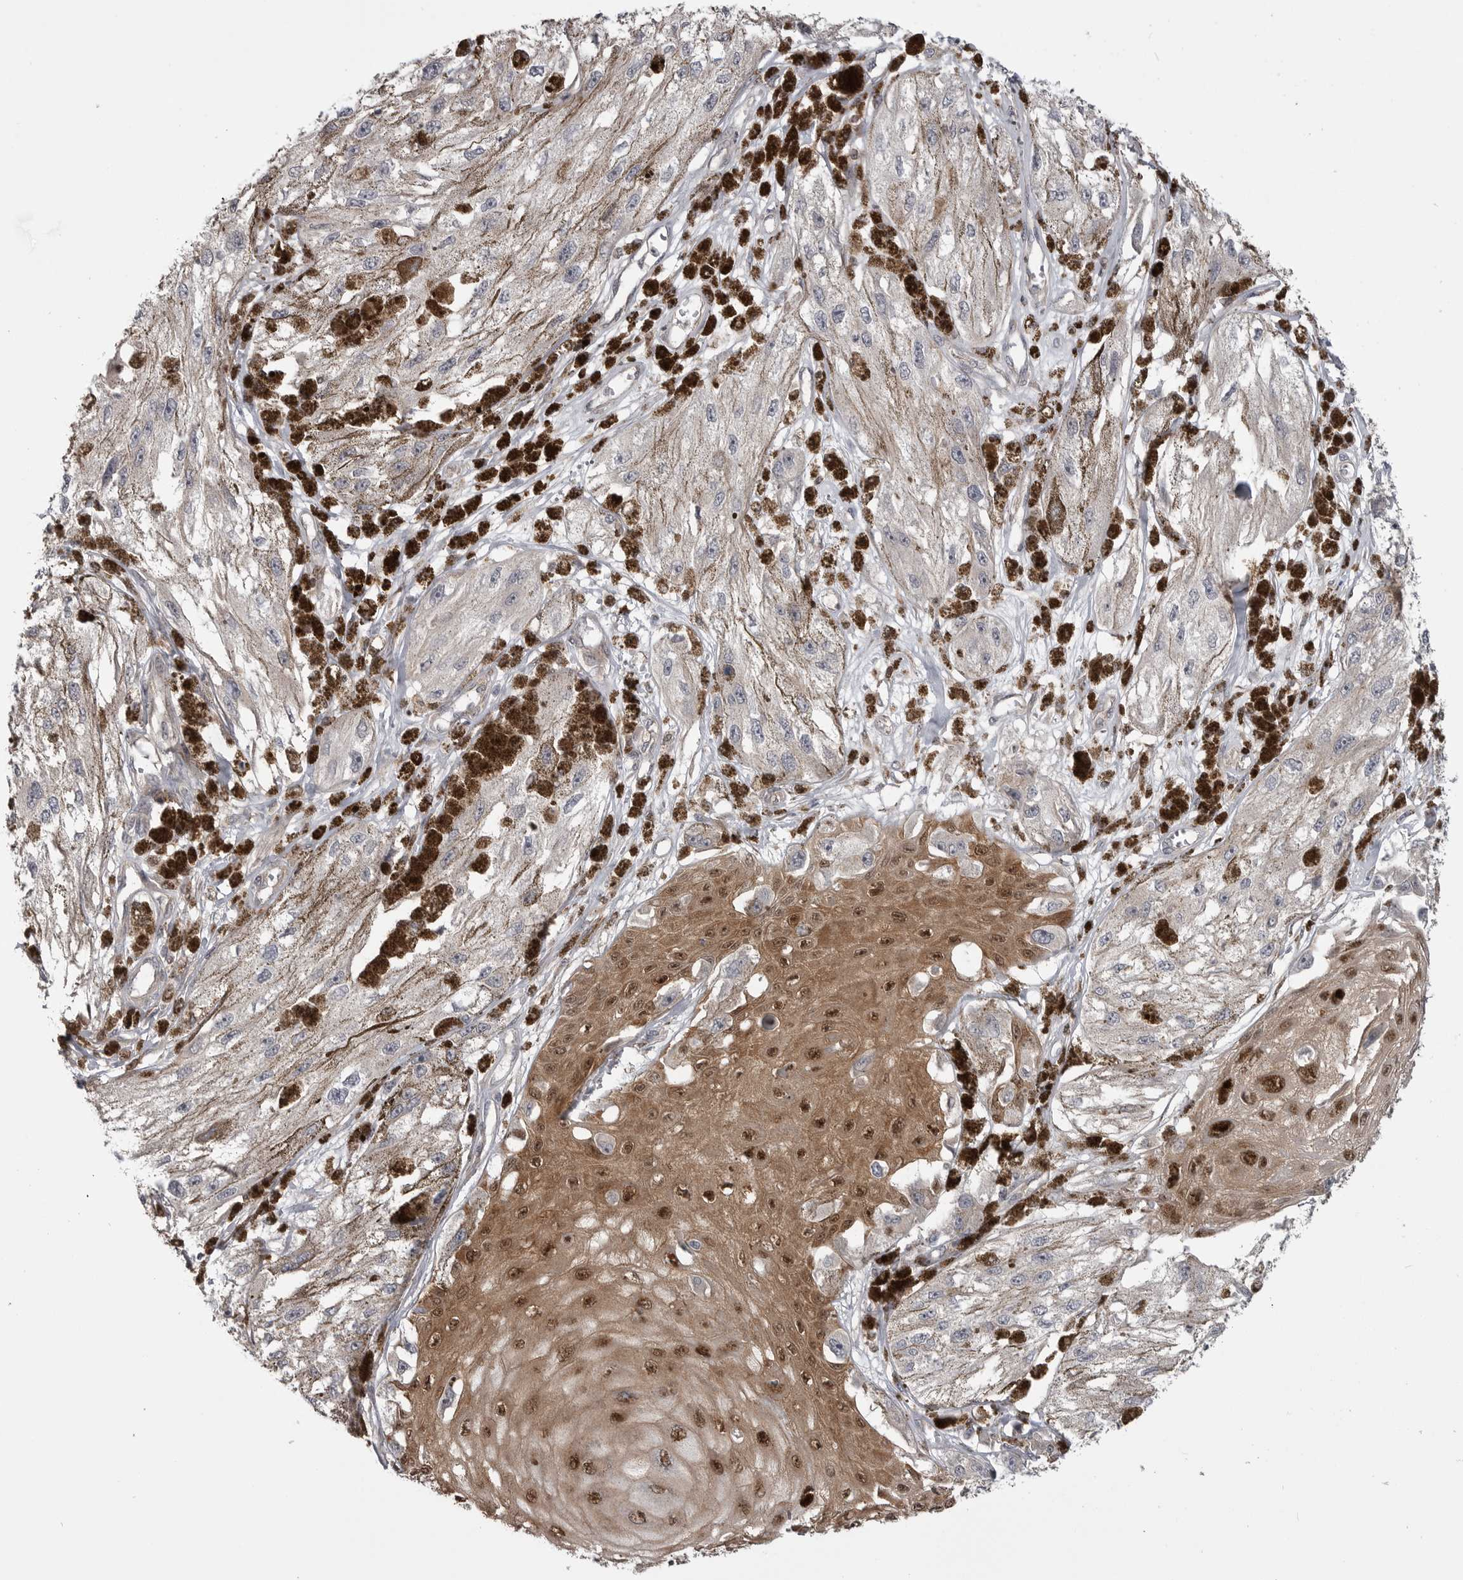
{"staining": {"intensity": "negative", "quantity": "none", "location": "none"}, "tissue": "melanoma", "cell_type": "Tumor cells", "image_type": "cancer", "snomed": [{"axis": "morphology", "description": "Malignant melanoma, NOS"}, {"axis": "topography", "description": "Skin"}], "caption": "An image of melanoma stained for a protein demonstrates no brown staining in tumor cells.", "gene": "MAPK13", "patient": {"sex": "male", "age": 88}}